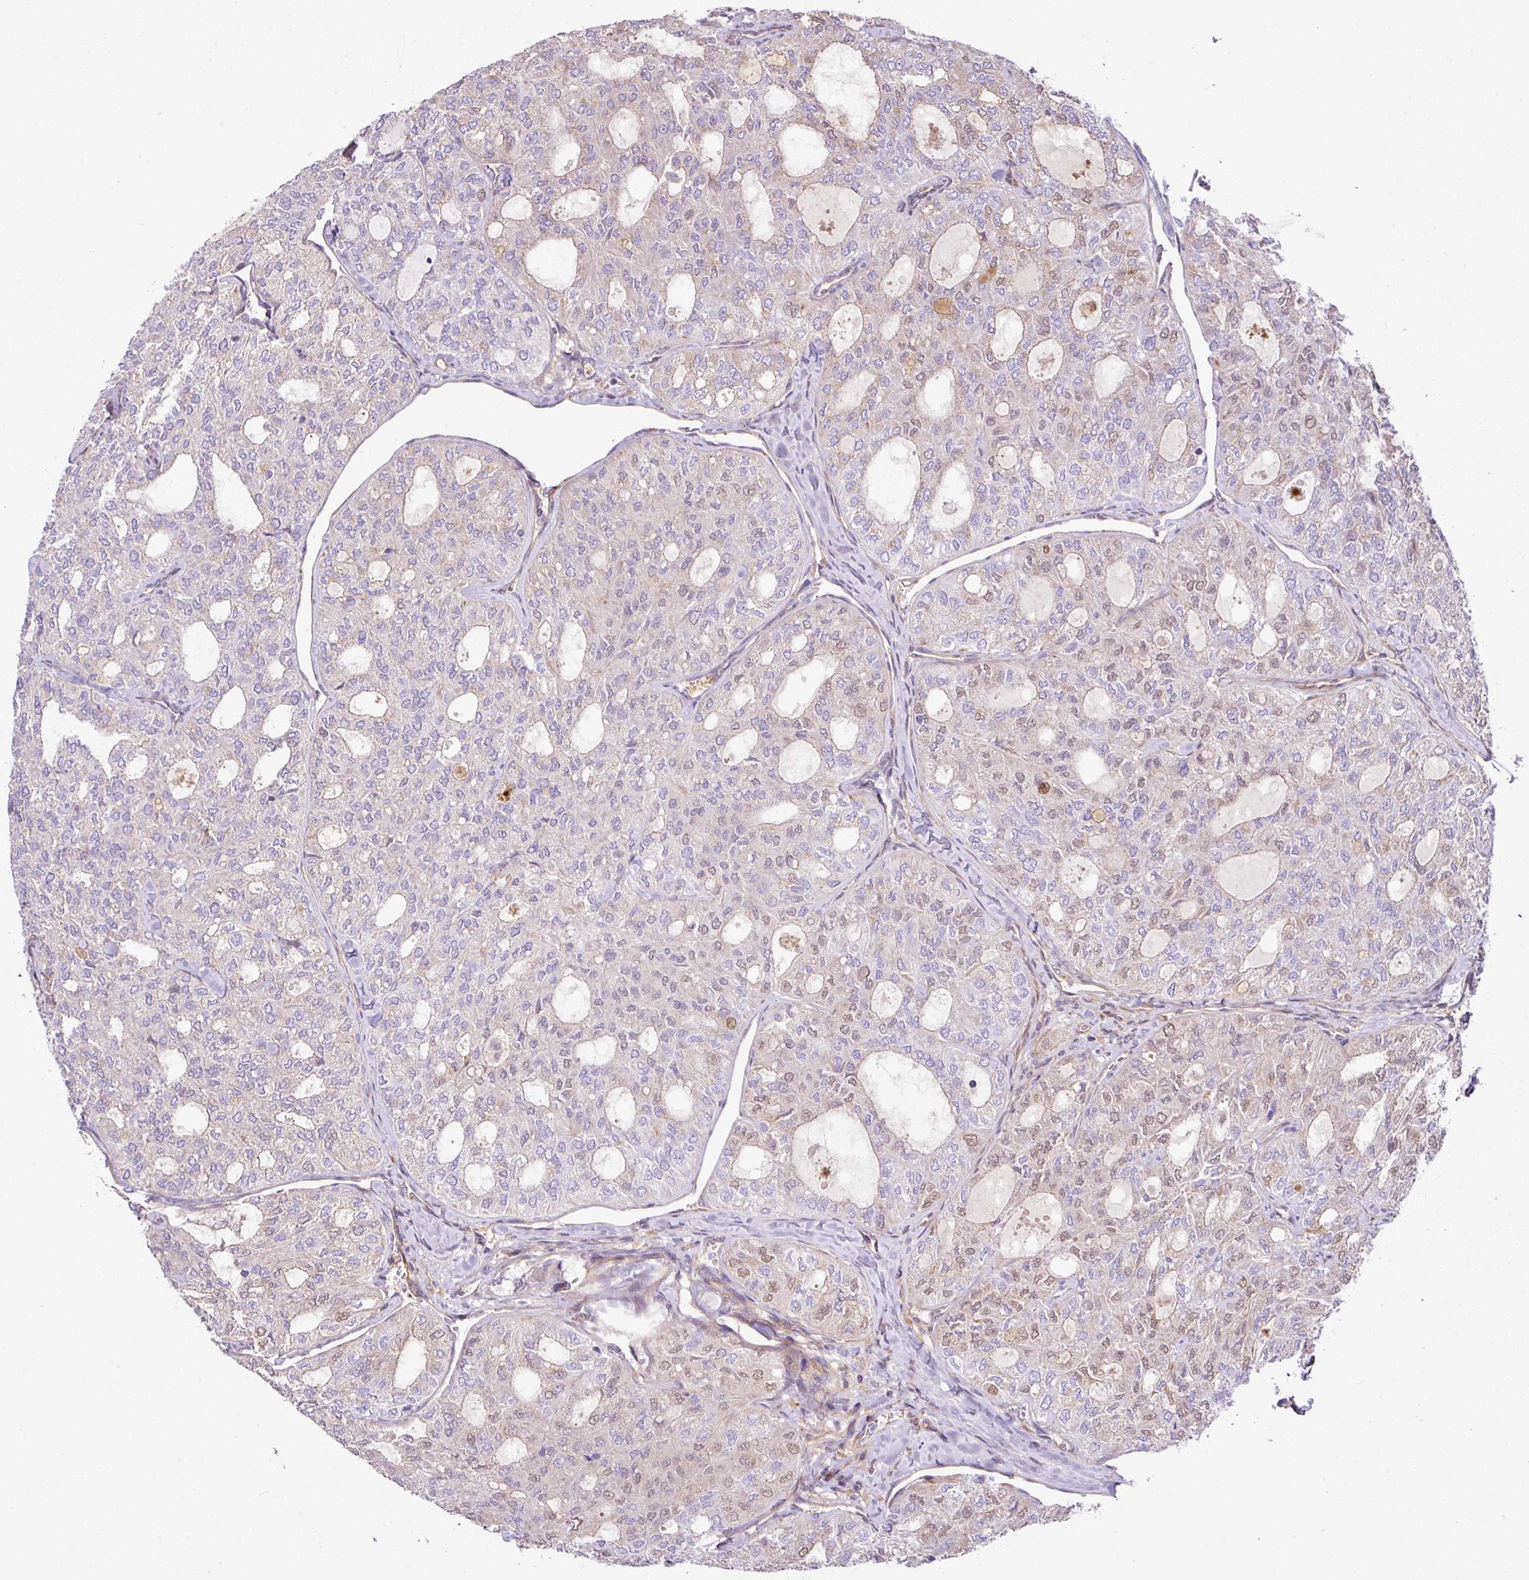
{"staining": {"intensity": "weak", "quantity": "<25%", "location": "nuclear"}, "tissue": "thyroid cancer", "cell_type": "Tumor cells", "image_type": "cancer", "snomed": [{"axis": "morphology", "description": "Follicular adenoma carcinoma, NOS"}, {"axis": "topography", "description": "Thyroid gland"}], "caption": "Immunohistochemical staining of thyroid cancer (follicular adenoma carcinoma) shows no significant positivity in tumor cells.", "gene": "CTXN2", "patient": {"sex": "male", "age": 75}}